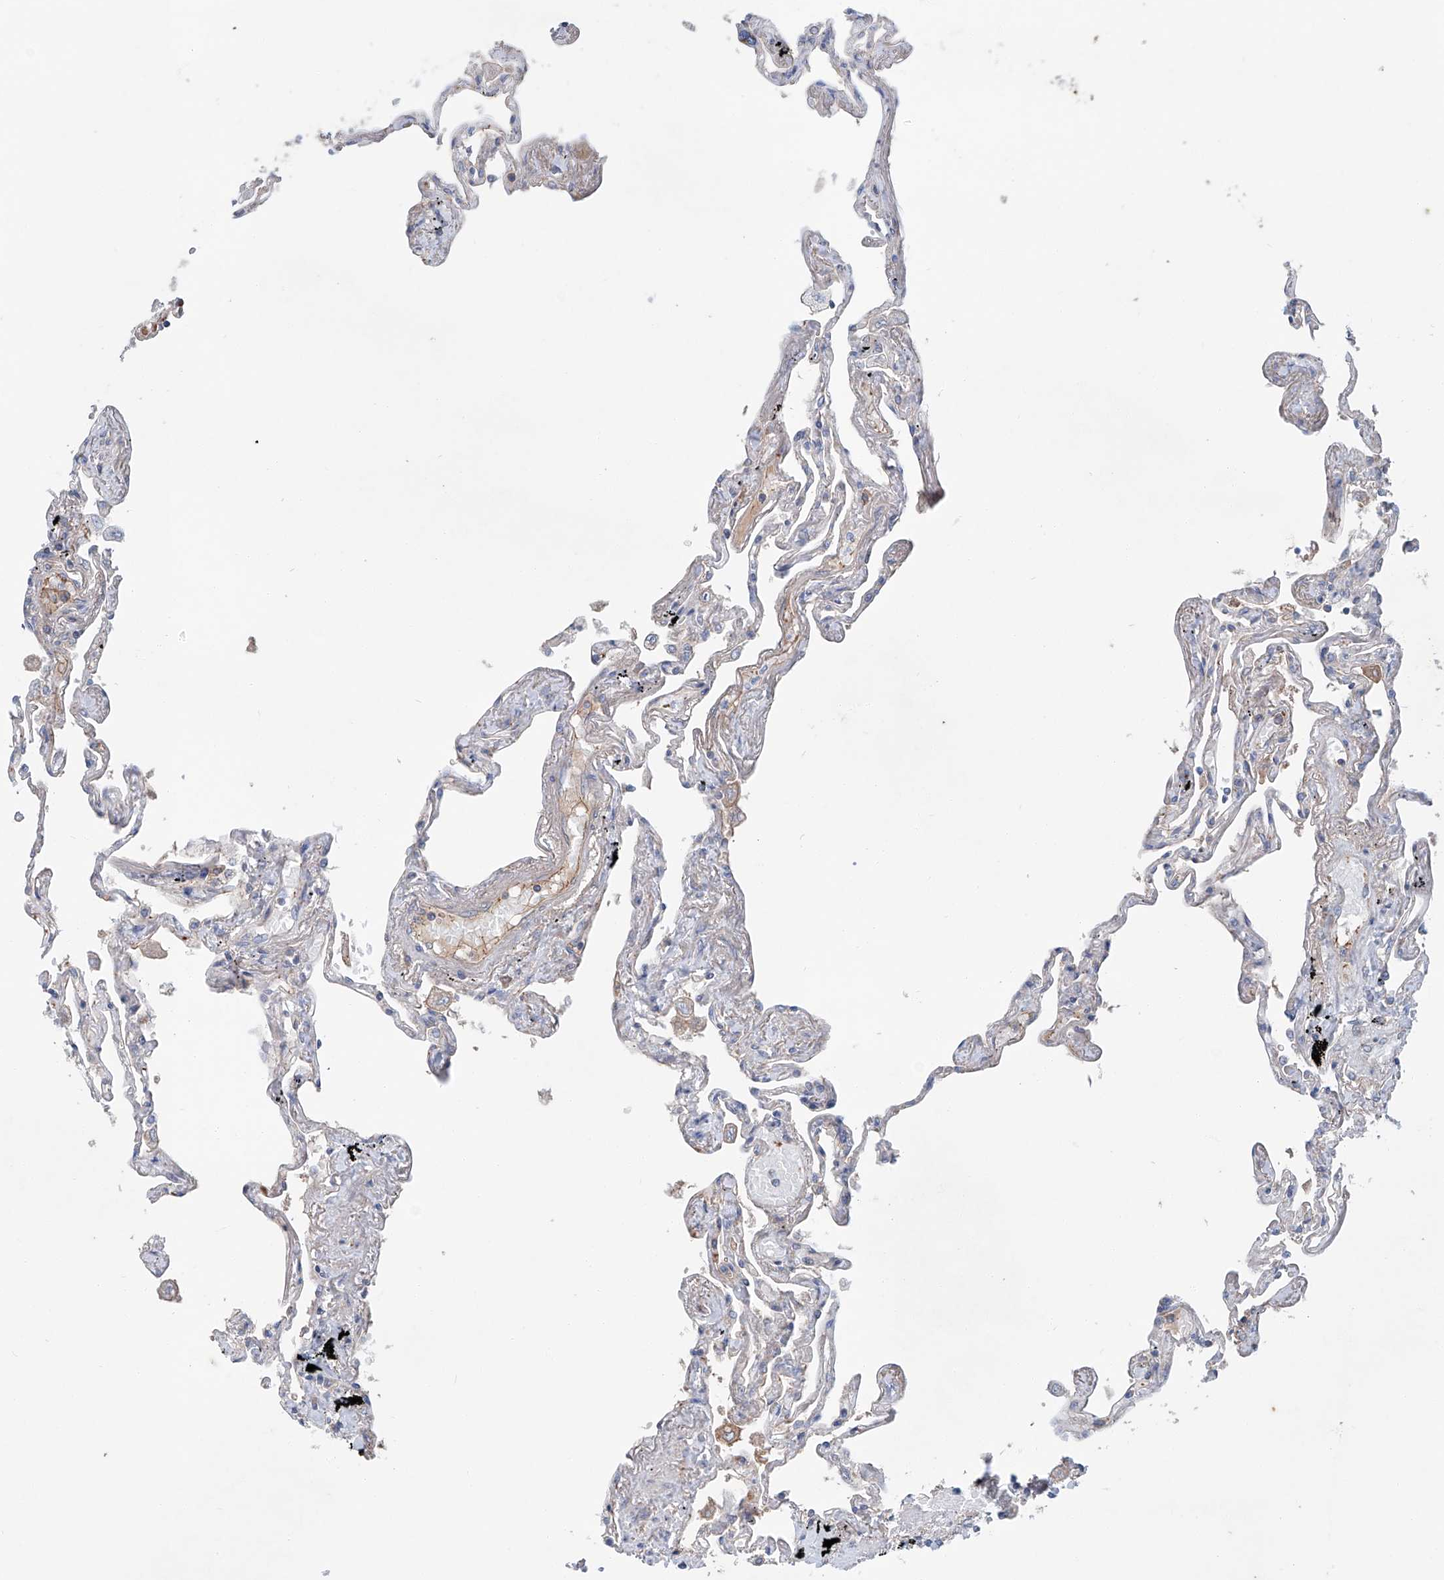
{"staining": {"intensity": "weak", "quantity": "<25%", "location": "cytoplasmic/membranous"}, "tissue": "lung", "cell_type": "Alveolar cells", "image_type": "normal", "snomed": [{"axis": "morphology", "description": "Normal tissue, NOS"}, {"axis": "topography", "description": "Lung"}], "caption": "Immunohistochemistry of benign human lung reveals no positivity in alveolar cells.", "gene": "SIX4", "patient": {"sex": "female", "age": 67}}